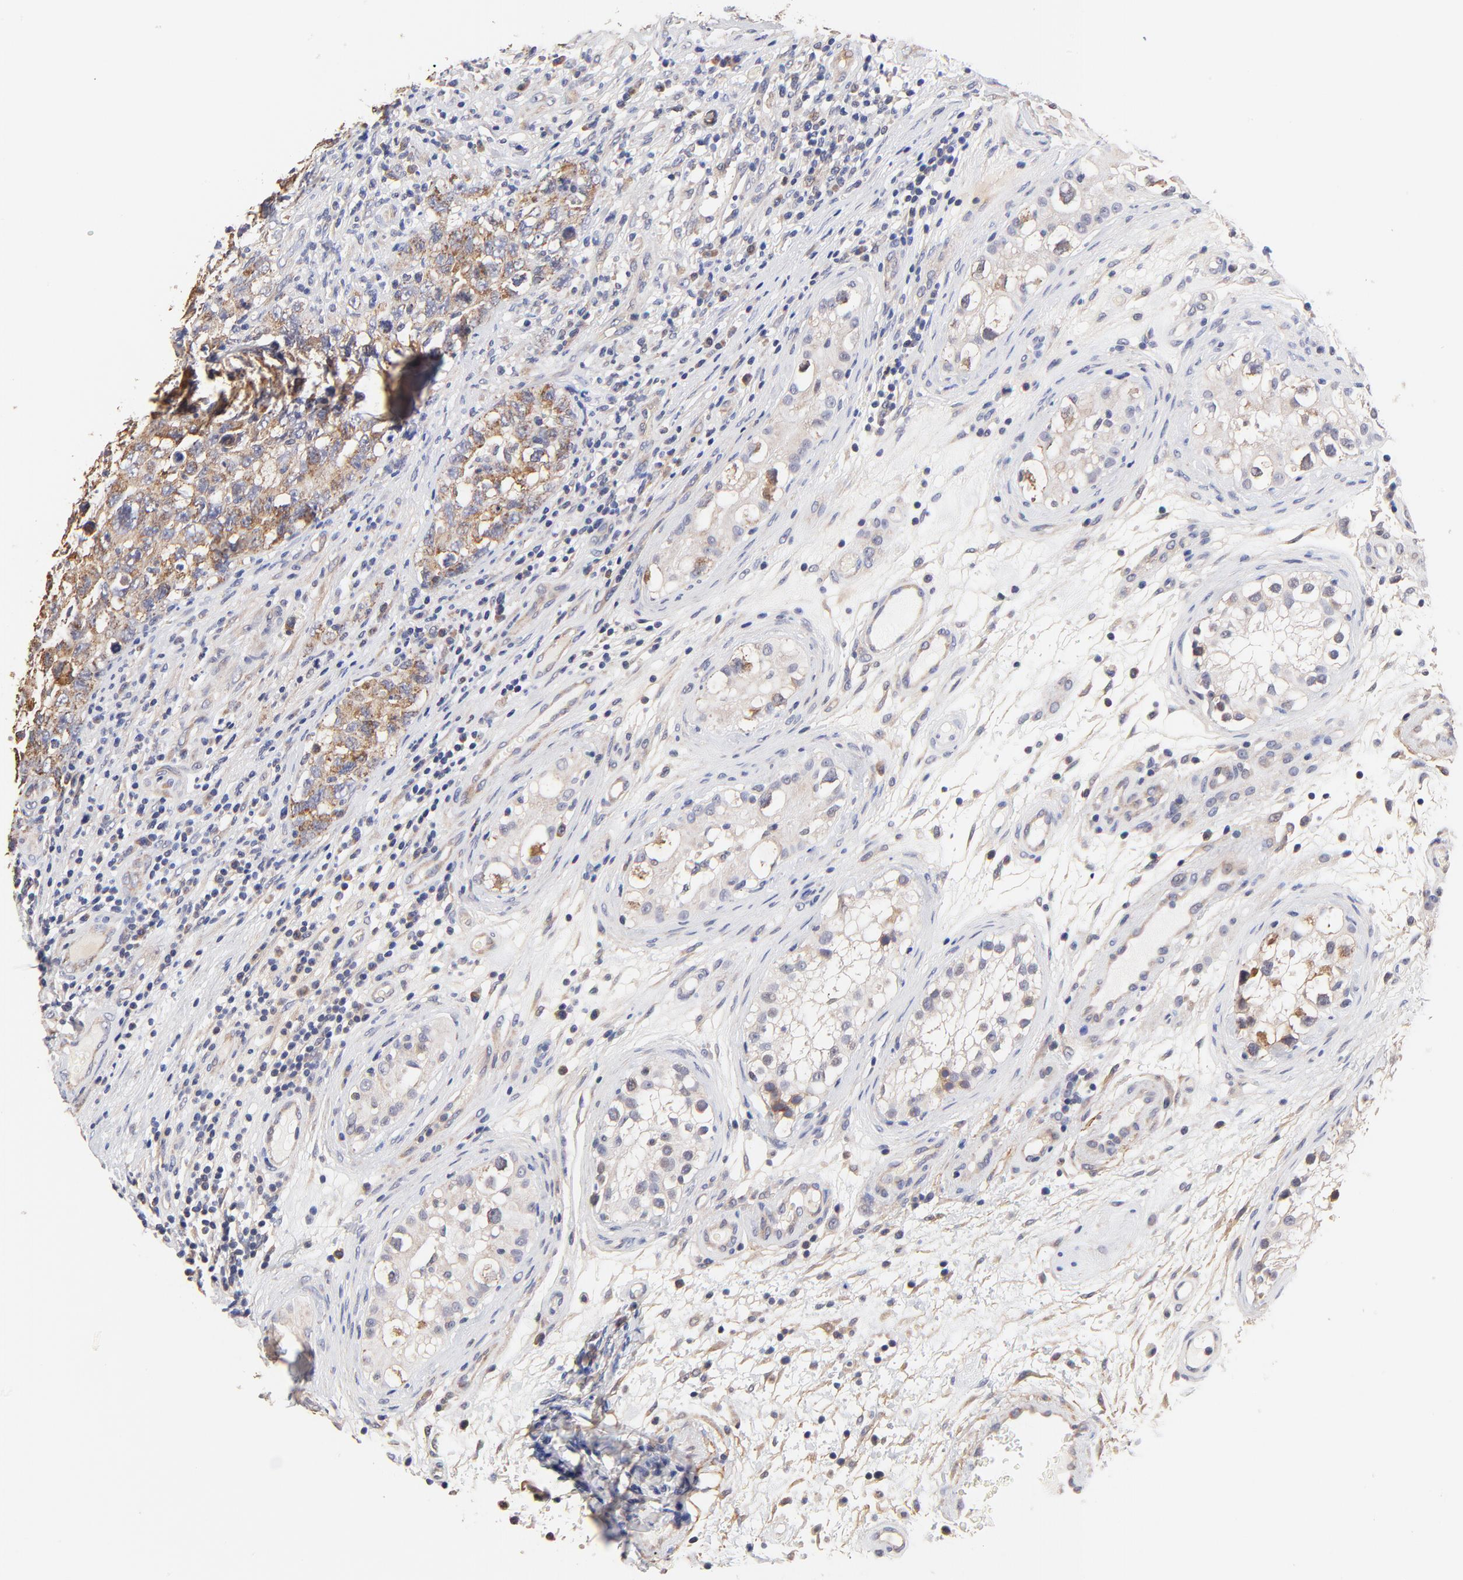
{"staining": {"intensity": "moderate", "quantity": ">75%", "location": "cytoplasmic/membranous"}, "tissue": "testis cancer", "cell_type": "Tumor cells", "image_type": "cancer", "snomed": [{"axis": "morphology", "description": "Carcinoma, Embryonal, NOS"}, {"axis": "topography", "description": "Testis"}], "caption": "The immunohistochemical stain highlights moderate cytoplasmic/membranous staining in tumor cells of embryonal carcinoma (testis) tissue.", "gene": "PTK7", "patient": {"sex": "male", "age": 31}}